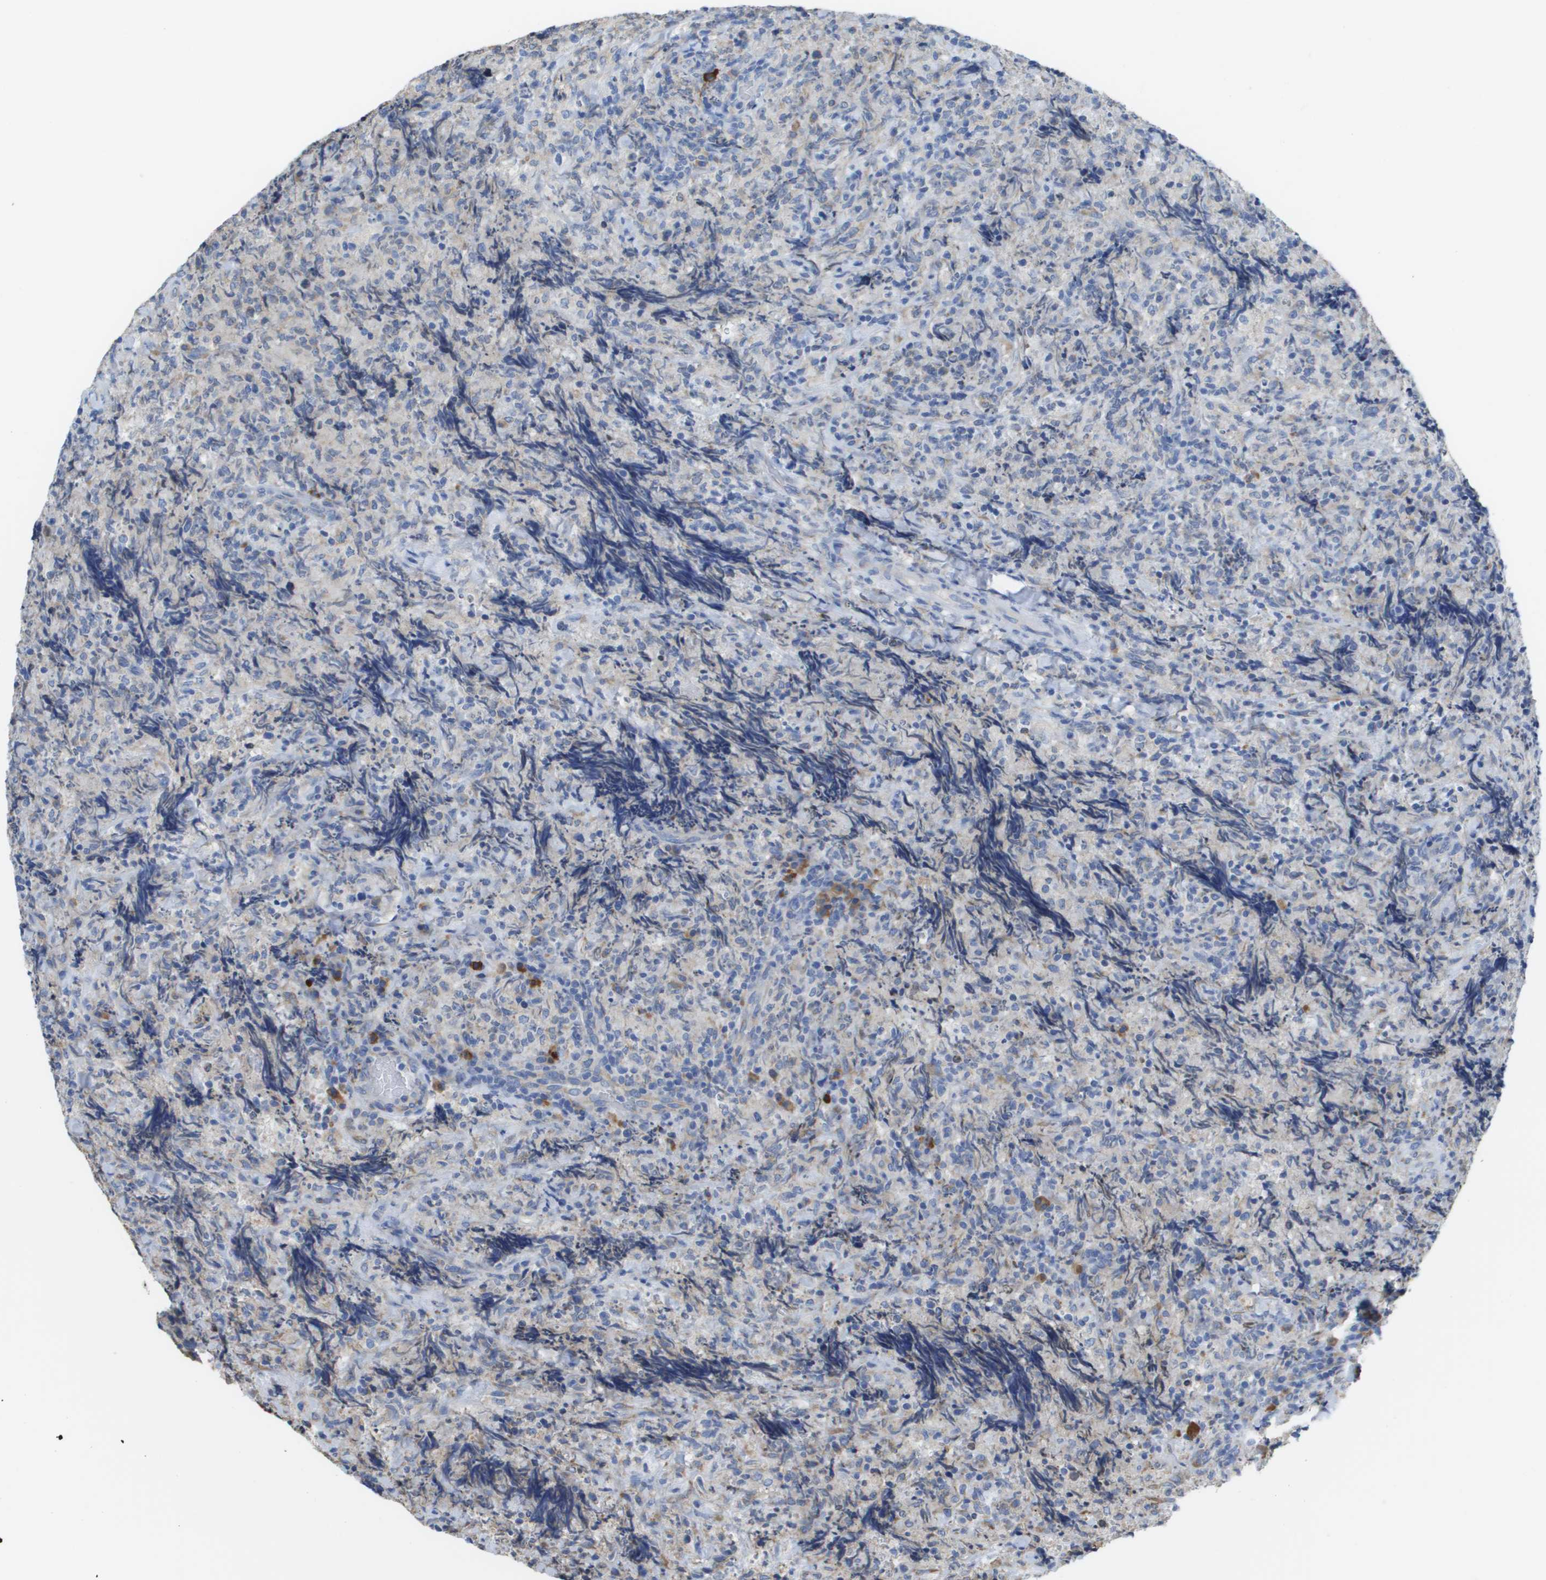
{"staining": {"intensity": "negative", "quantity": "none", "location": "none"}, "tissue": "lymphoma", "cell_type": "Tumor cells", "image_type": "cancer", "snomed": [{"axis": "morphology", "description": "Malignant lymphoma, non-Hodgkin's type, High grade"}, {"axis": "topography", "description": "Tonsil"}], "caption": "Immunohistochemistry of human lymphoma exhibits no expression in tumor cells.", "gene": "SDR42E1", "patient": {"sex": "female", "age": 36}}